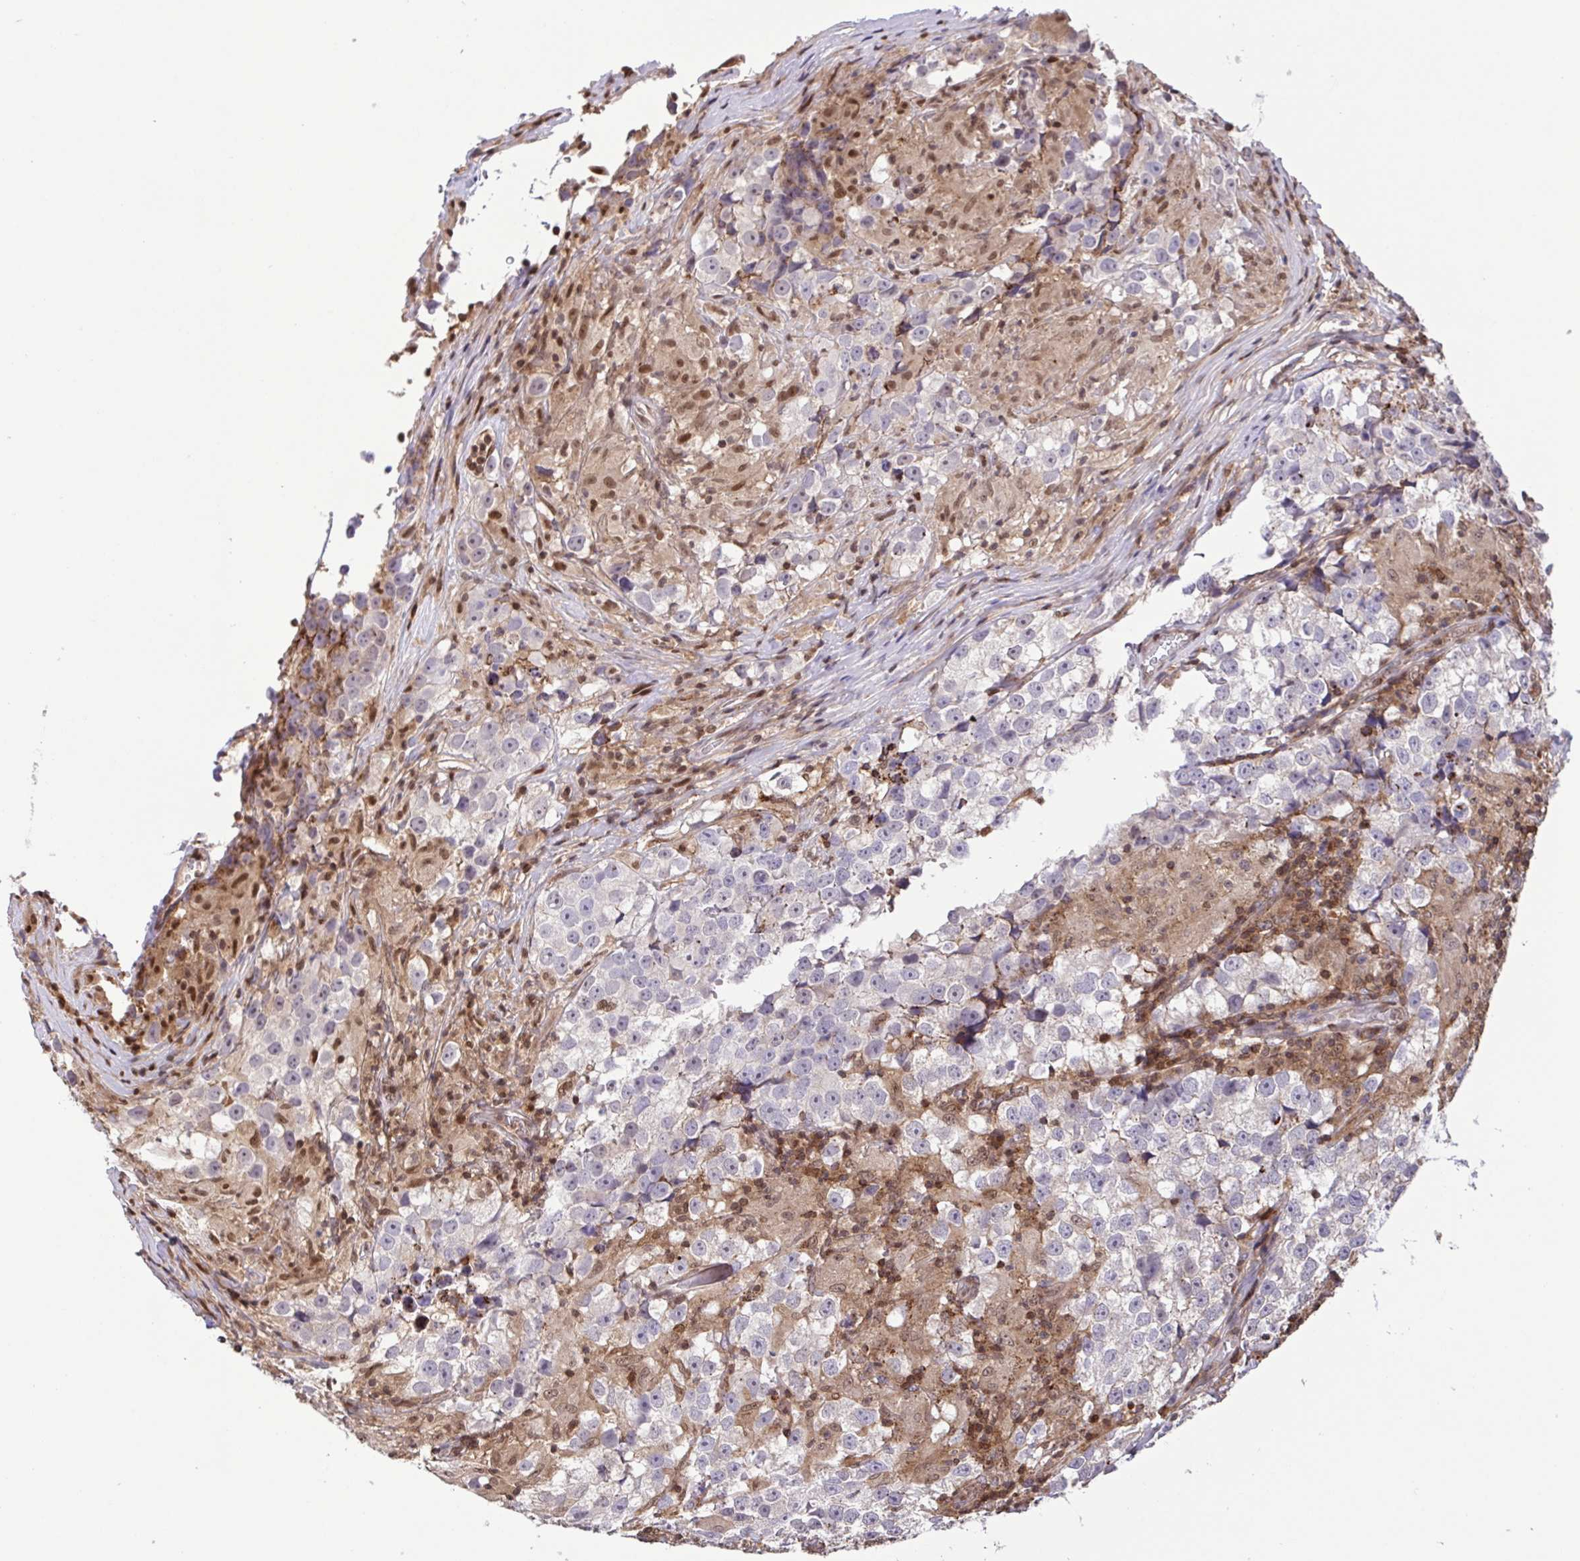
{"staining": {"intensity": "negative", "quantity": "none", "location": "none"}, "tissue": "testis cancer", "cell_type": "Tumor cells", "image_type": "cancer", "snomed": [{"axis": "morphology", "description": "Seminoma, NOS"}, {"axis": "topography", "description": "Testis"}], "caption": "The immunohistochemistry image has no significant staining in tumor cells of testis cancer (seminoma) tissue.", "gene": "CHMP1B", "patient": {"sex": "male", "age": 46}}